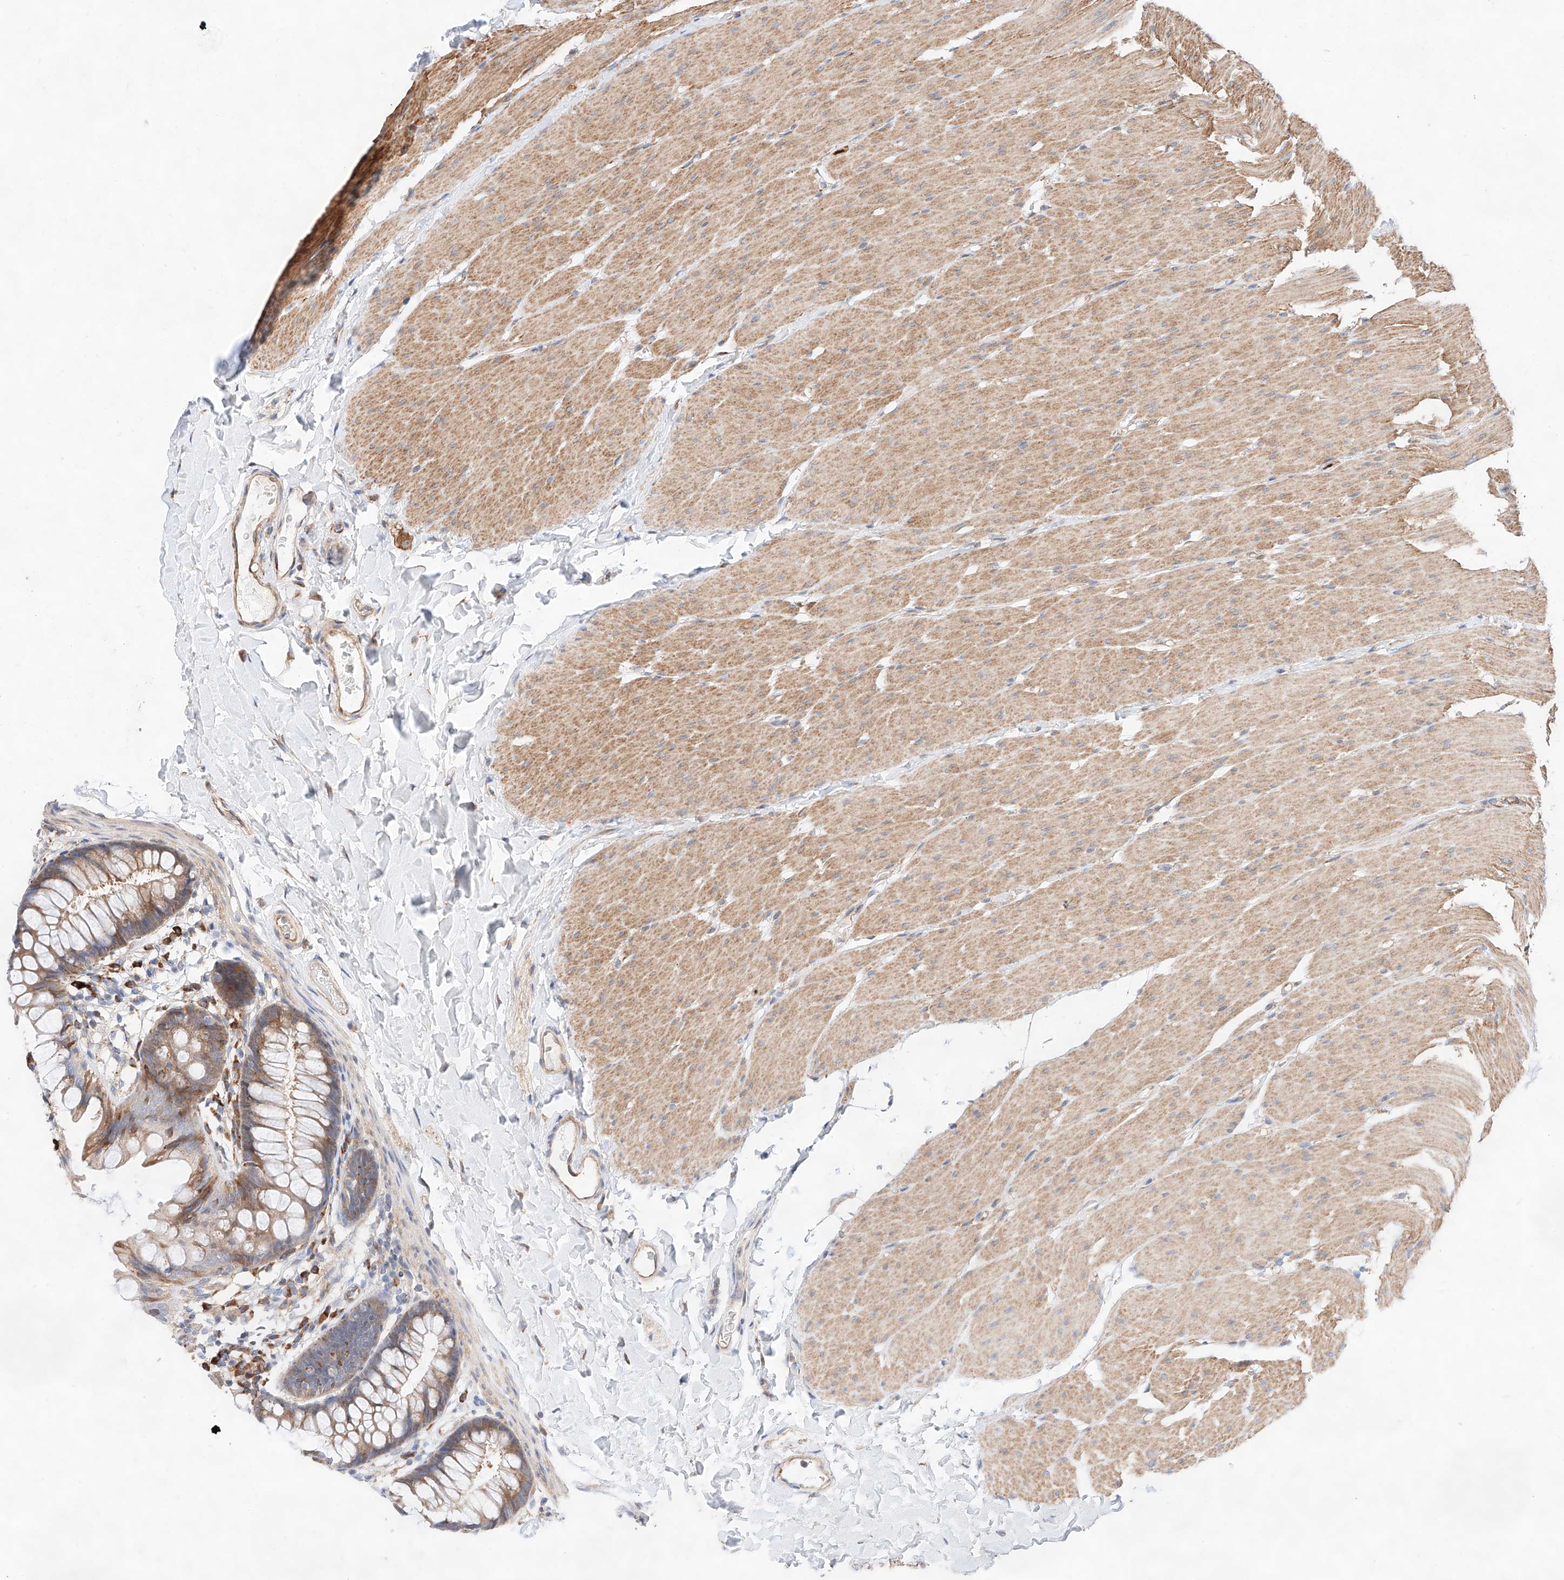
{"staining": {"intensity": "moderate", "quantity": ">75%", "location": "cytoplasmic/membranous"}, "tissue": "colon", "cell_type": "Endothelial cells", "image_type": "normal", "snomed": [{"axis": "morphology", "description": "Normal tissue, NOS"}, {"axis": "topography", "description": "Colon"}], "caption": "IHC image of benign colon: colon stained using immunohistochemistry shows medium levels of moderate protein expression localized specifically in the cytoplasmic/membranous of endothelial cells, appearing as a cytoplasmic/membranous brown color.", "gene": "ATP9B", "patient": {"sex": "female", "age": 62}}